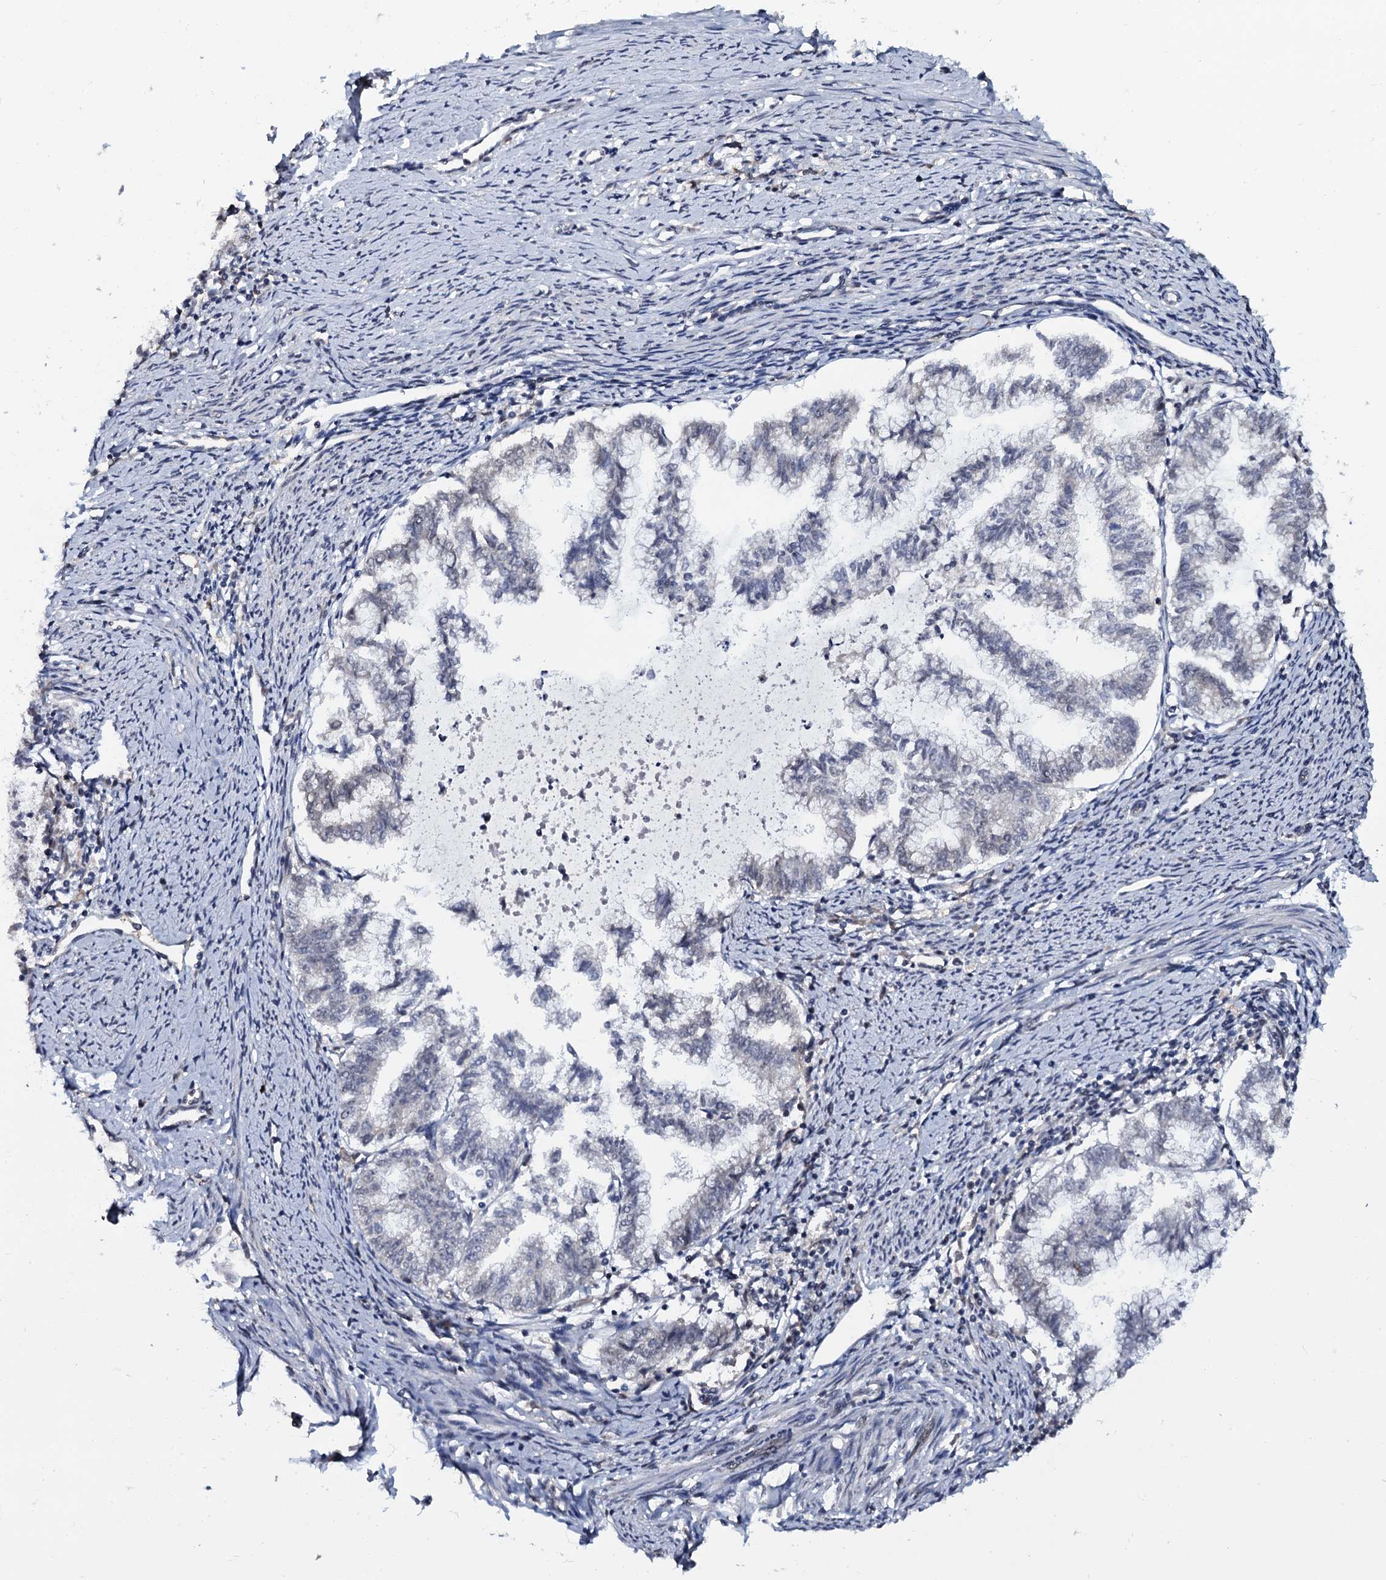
{"staining": {"intensity": "negative", "quantity": "none", "location": "none"}, "tissue": "endometrial cancer", "cell_type": "Tumor cells", "image_type": "cancer", "snomed": [{"axis": "morphology", "description": "Adenocarcinoma, NOS"}, {"axis": "topography", "description": "Endometrium"}], "caption": "Immunohistochemical staining of human endometrial cancer shows no significant staining in tumor cells.", "gene": "SH2D4B", "patient": {"sex": "female", "age": 79}}